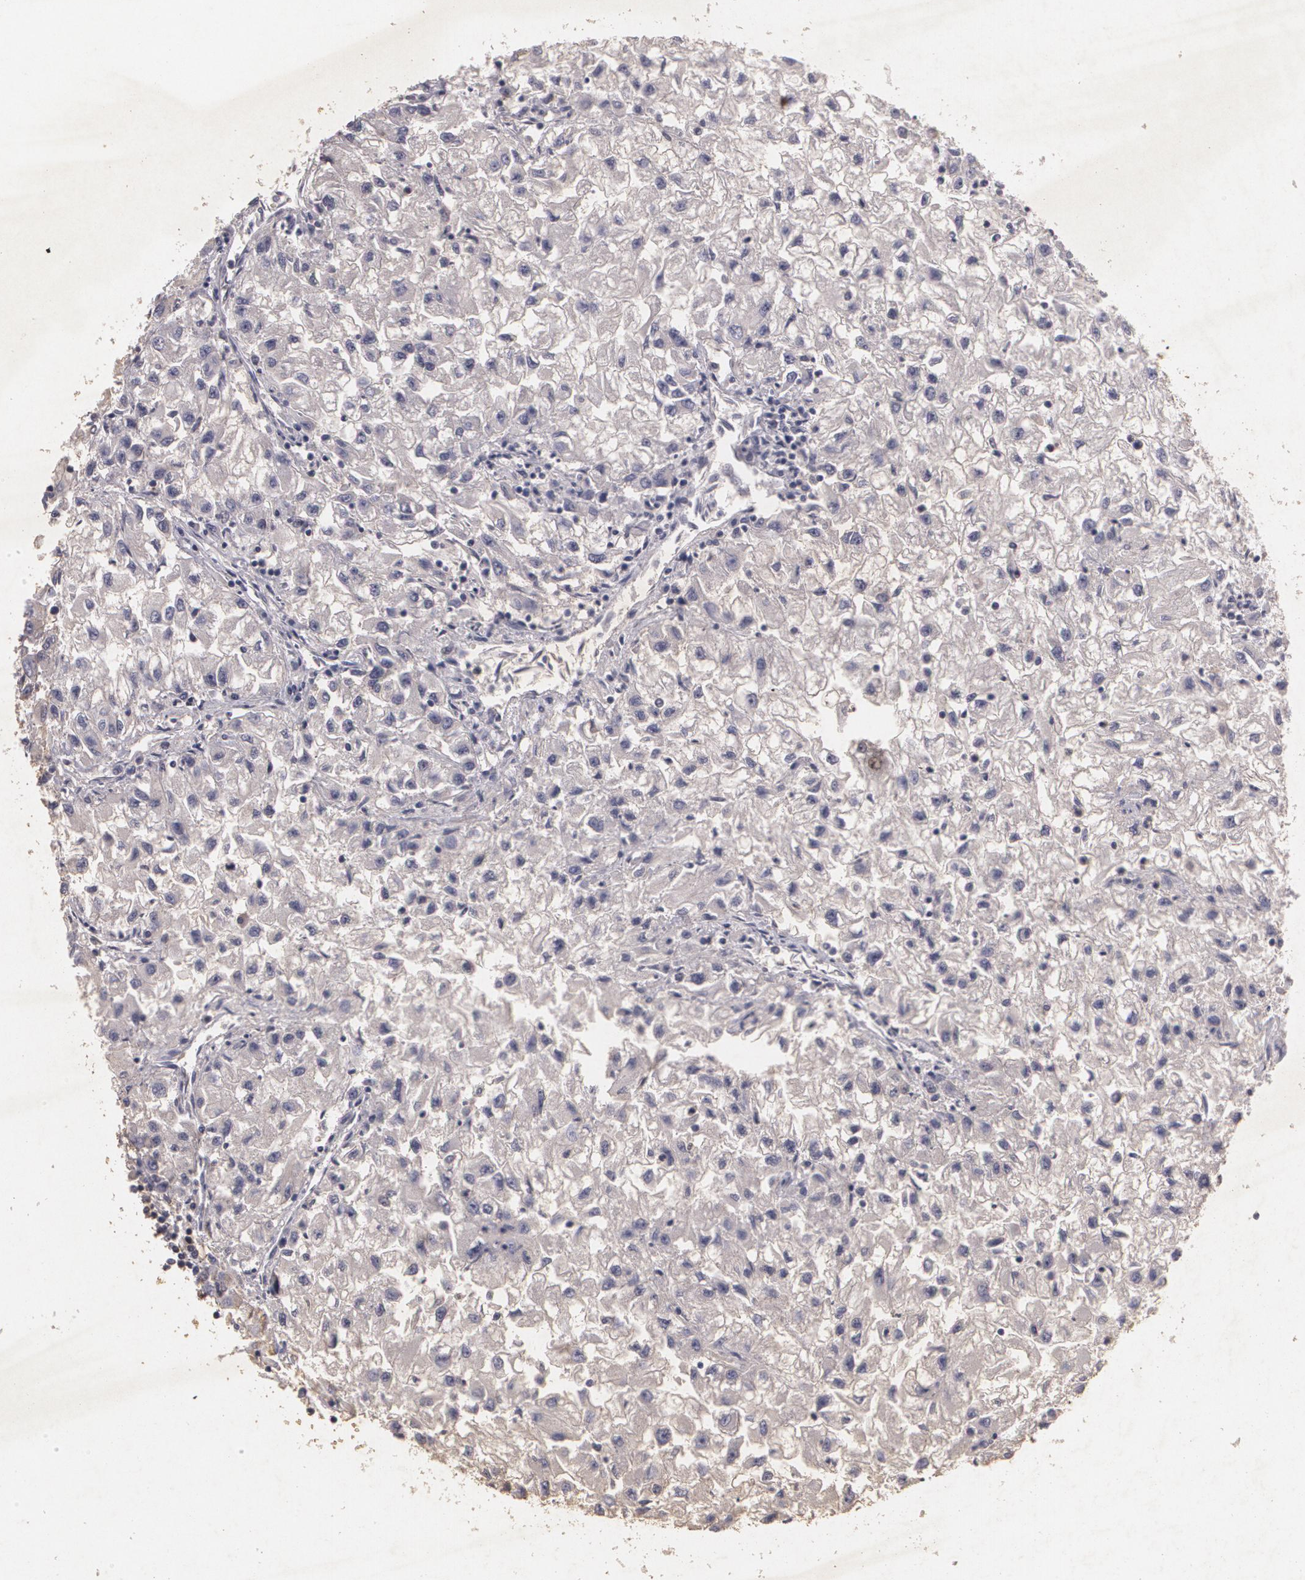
{"staining": {"intensity": "weak", "quantity": ">75%", "location": "cytoplasmic/membranous"}, "tissue": "renal cancer", "cell_type": "Tumor cells", "image_type": "cancer", "snomed": [{"axis": "morphology", "description": "Adenocarcinoma, NOS"}, {"axis": "topography", "description": "Kidney"}], "caption": "Immunohistochemical staining of human adenocarcinoma (renal) demonstrates low levels of weak cytoplasmic/membranous protein staining in approximately >75% of tumor cells.", "gene": "KCNA4", "patient": {"sex": "male", "age": 59}}